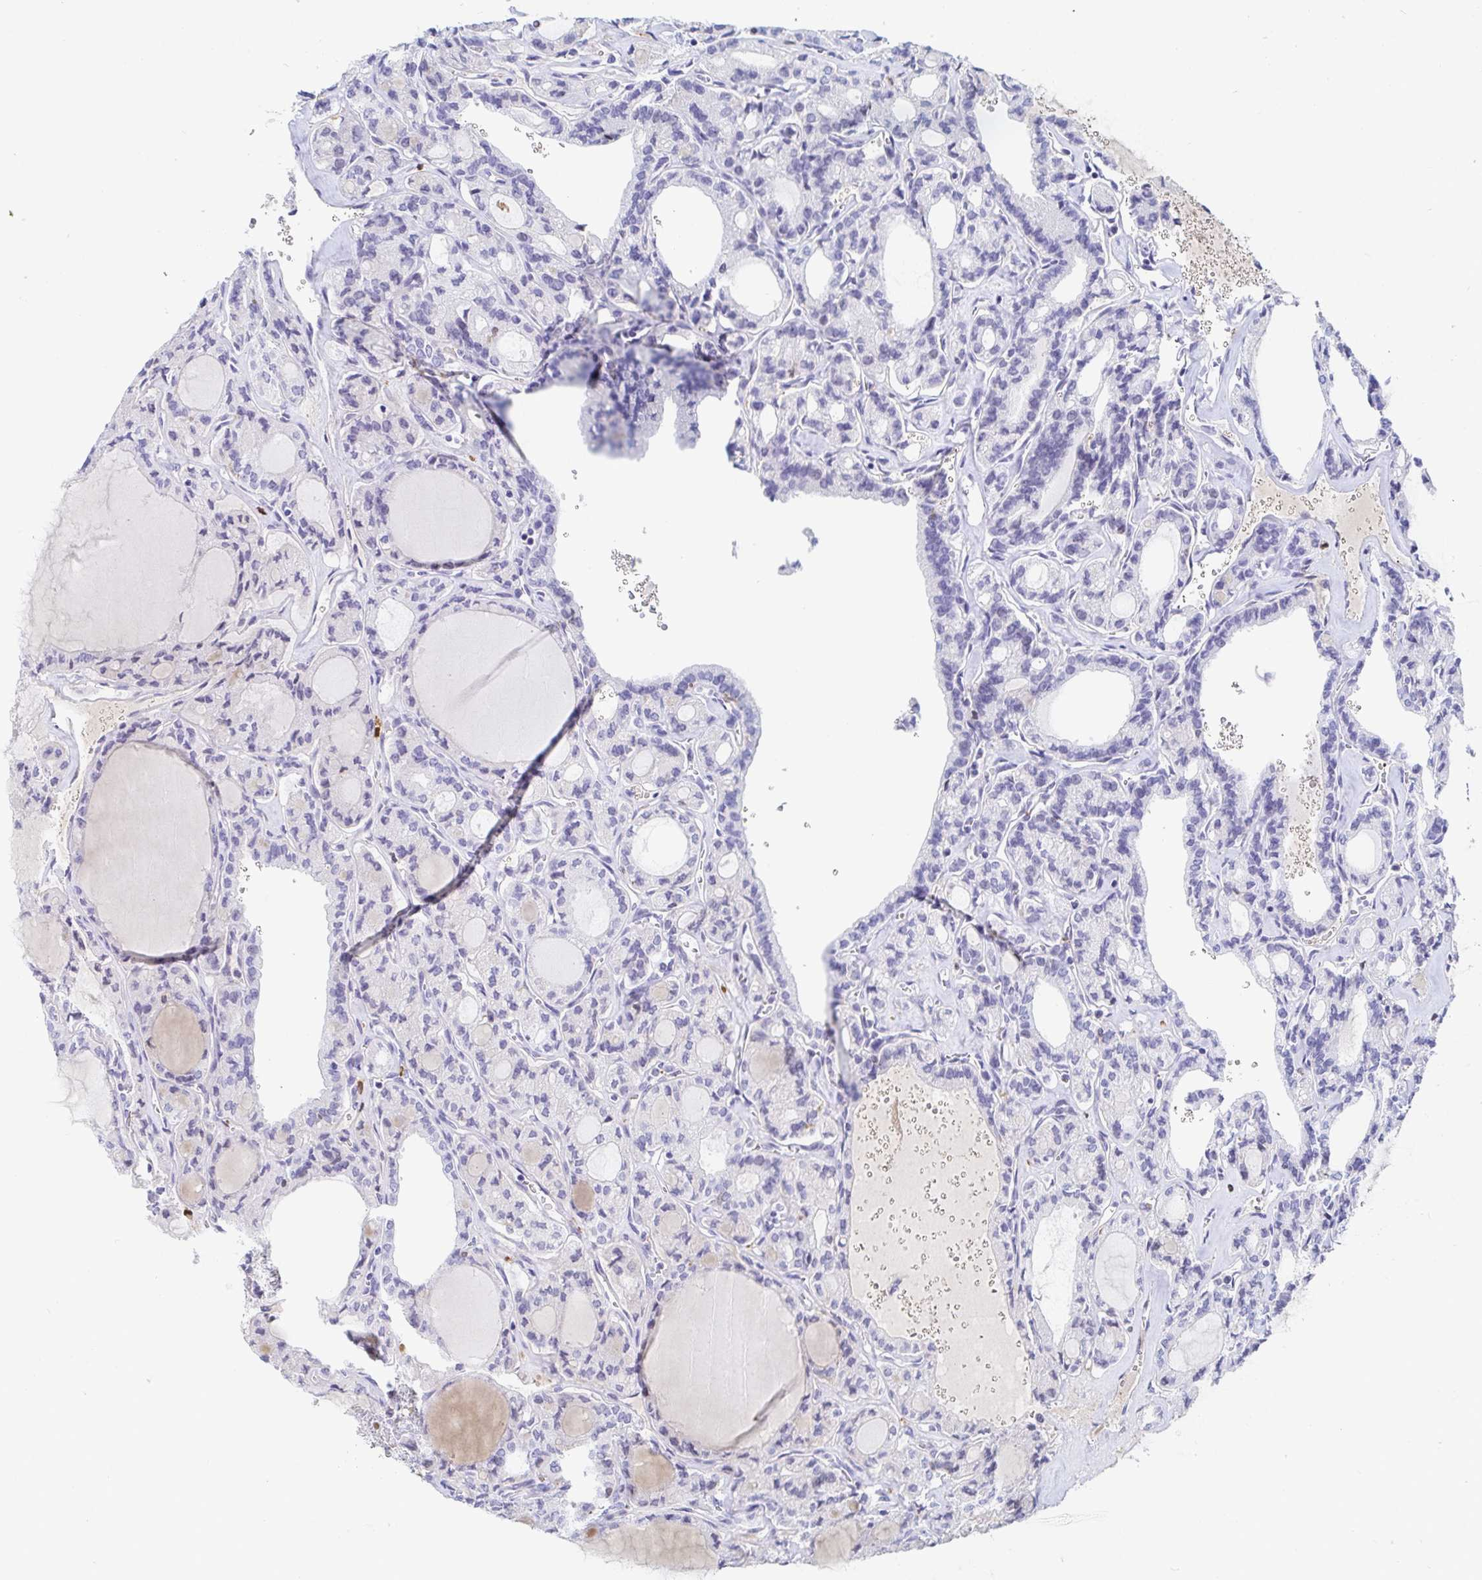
{"staining": {"intensity": "negative", "quantity": "none", "location": "none"}, "tissue": "thyroid cancer", "cell_type": "Tumor cells", "image_type": "cancer", "snomed": [{"axis": "morphology", "description": "Papillary adenocarcinoma, NOS"}, {"axis": "topography", "description": "Thyroid gland"}], "caption": "The photomicrograph demonstrates no staining of tumor cells in thyroid cancer.", "gene": "OR2A4", "patient": {"sex": "male", "age": 87}}